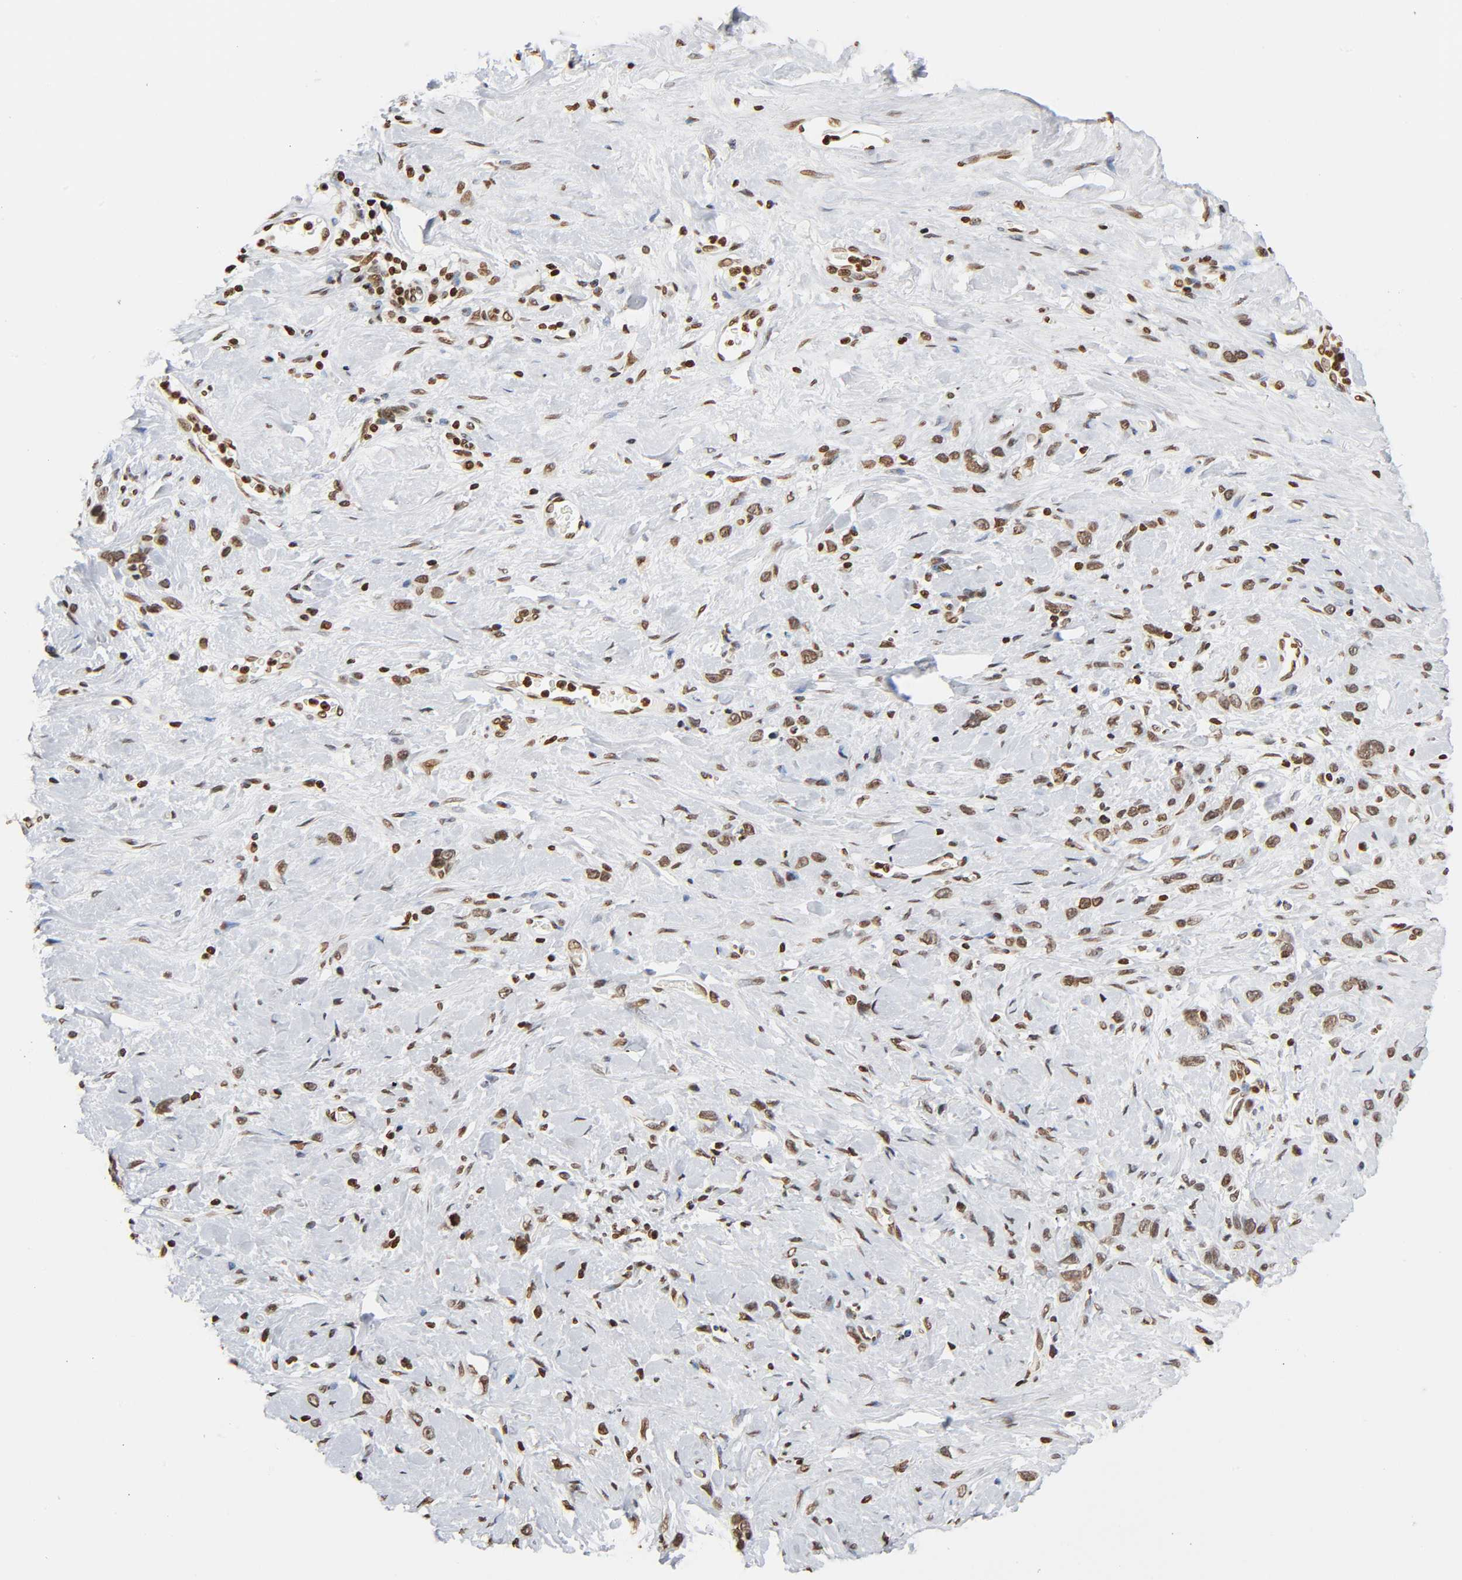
{"staining": {"intensity": "moderate", "quantity": ">75%", "location": "nuclear"}, "tissue": "stomach cancer", "cell_type": "Tumor cells", "image_type": "cancer", "snomed": [{"axis": "morphology", "description": "Normal tissue, NOS"}, {"axis": "morphology", "description": "Adenocarcinoma, NOS"}, {"axis": "morphology", "description": "Adenocarcinoma, High grade"}, {"axis": "topography", "description": "Stomach, upper"}, {"axis": "topography", "description": "Stomach"}], "caption": "Brown immunohistochemical staining in human stomach adenocarcinoma shows moderate nuclear staining in about >75% of tumor cells.", "gene": "HOXA6", "patient": {"sex": "female", "age": 65}}